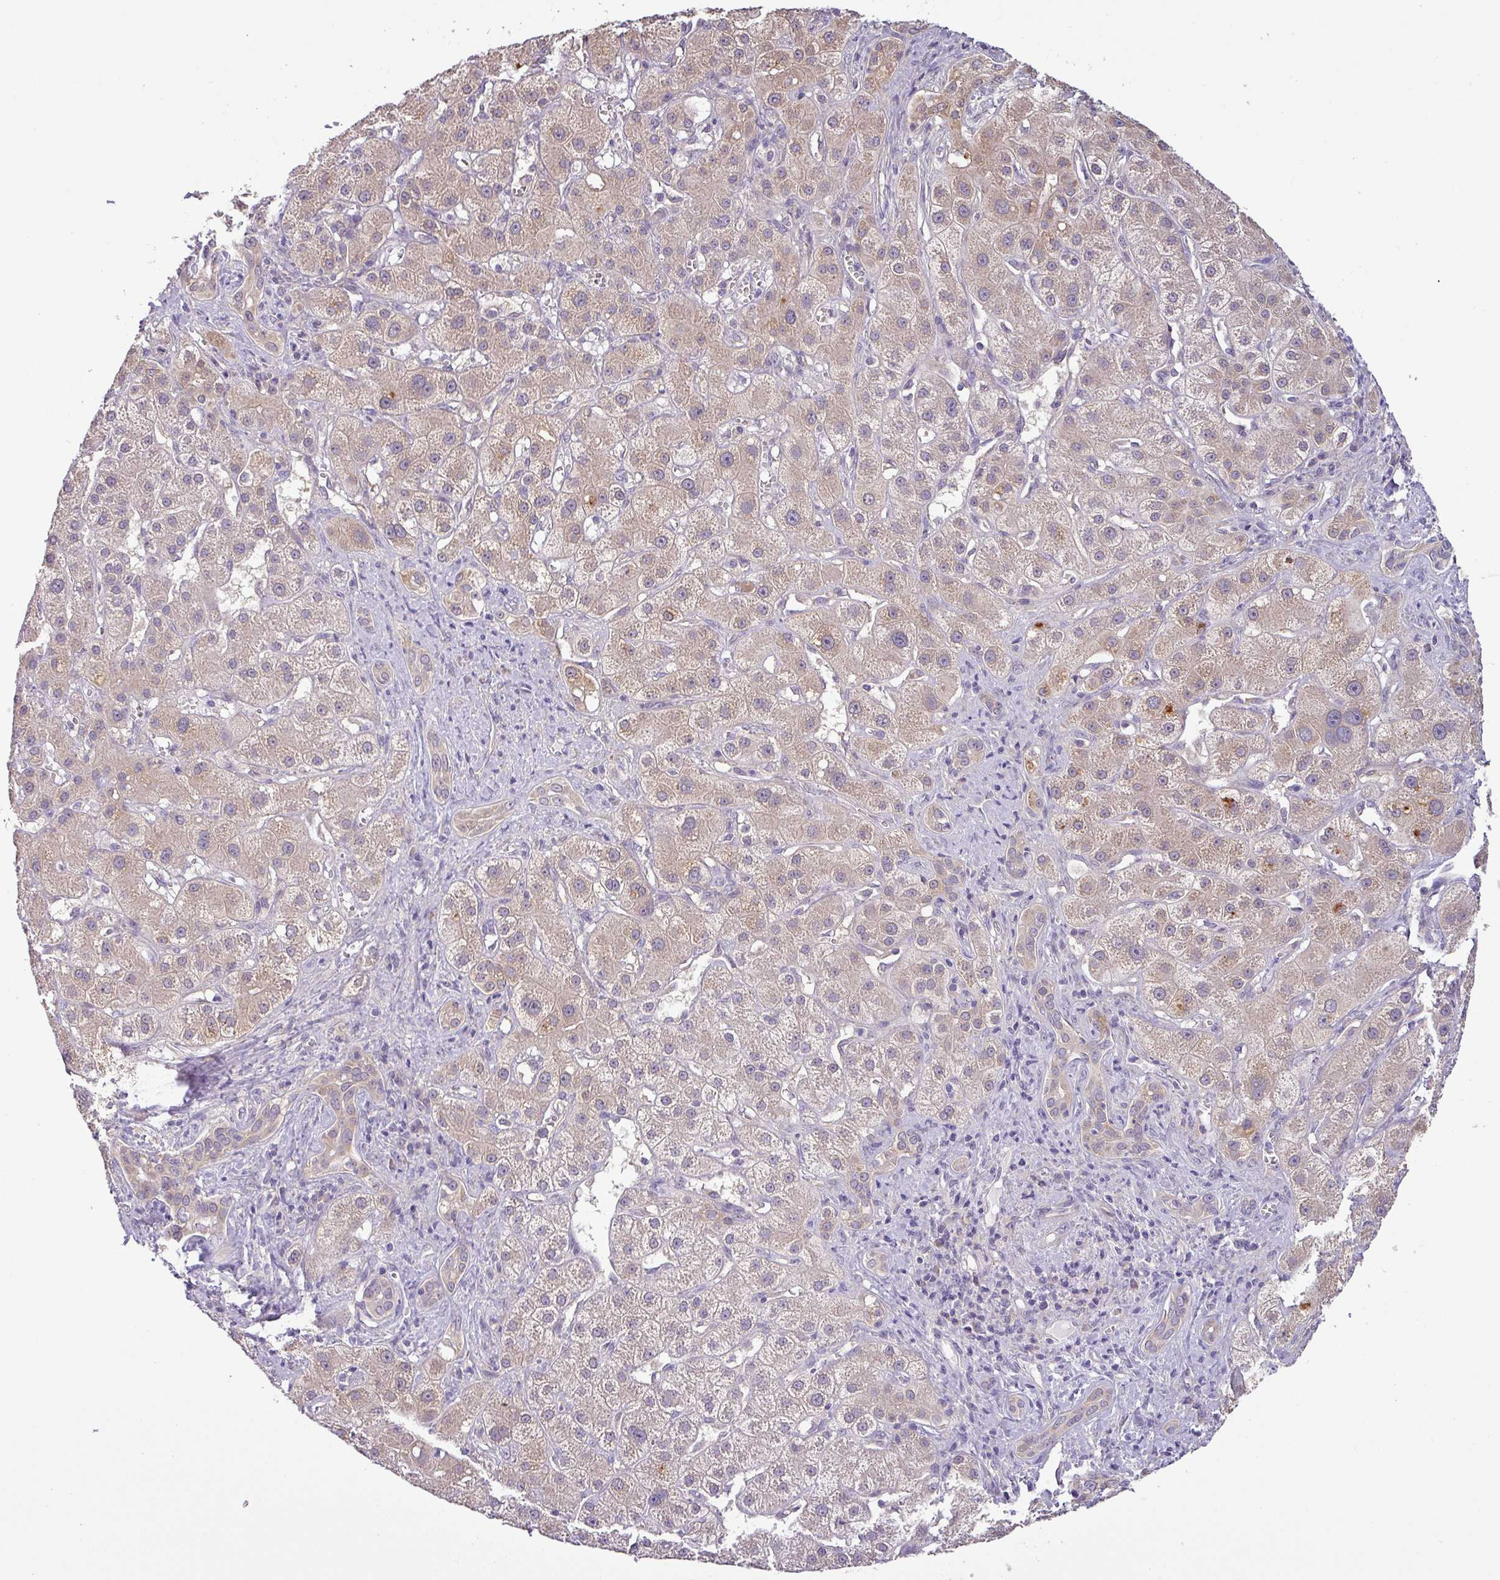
{"staining": {"intensity": "weak", "quantity": "25%-75%", "location": "cytoplasmic/membranous"}, "tissue": "liver cancer", "cell_type": "Tumor cells", "image_type": "cancer", "snomed": [{"axis": "morphology", "description": "Cholangiocarcinoma"}, {"axis": "topography", "description": "Liver"}], "caption": "Weak cytoplasmic/membranous protein expression is appreciated in about 25%-75% of tumor cells in liver cholangiocarcinoma. The protein is stained brown, and the nuclei are stained in blue (DAB (3,3'-diaminobenzidine) IHC with brightfield microscopy, high magnification).", "gene": "GALNT12", "patient": {"sex": "male", "age": 67}}